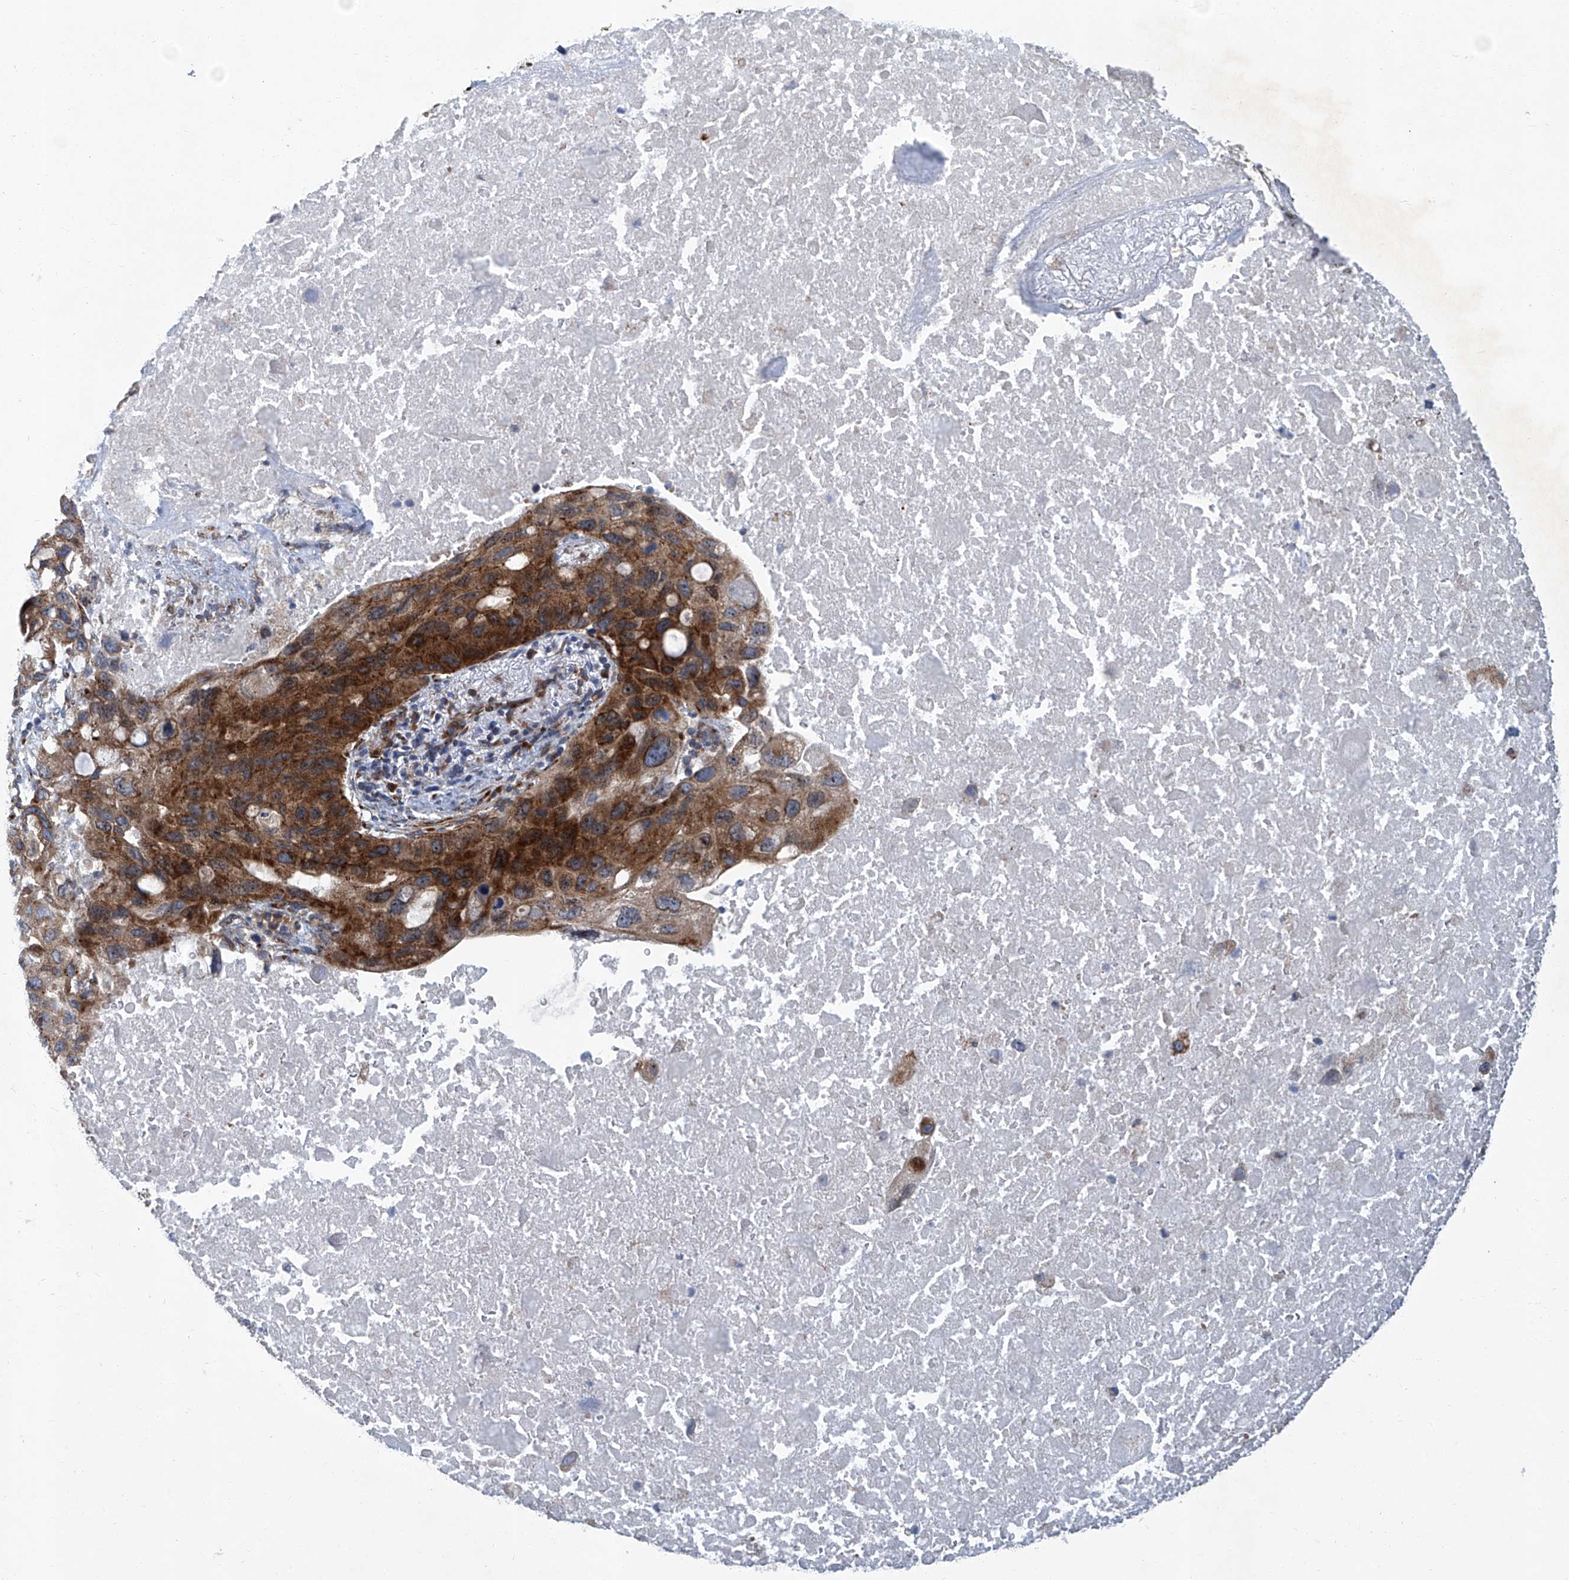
{"staining": {"intensity": "strong", "quantity": ">75%", "location": "cytoplasmic/membranous"}, "tissue": "lung cancer", "cell_type": "Tumor cells", "image_type": "cancer", "snomed": [{"axis": "morphology", "description": "Squamous cell carcinoma, NOS"}, {"axis": "topography", "description": "Lung"}], "caption": "Brown immunohistochemical staining in lung cancer exhibits strong cytoplasmic/membranous staining in about >75% of tumor cells.", "gene": "GPR132", "patient": {"sex": "female", "age": 73}}